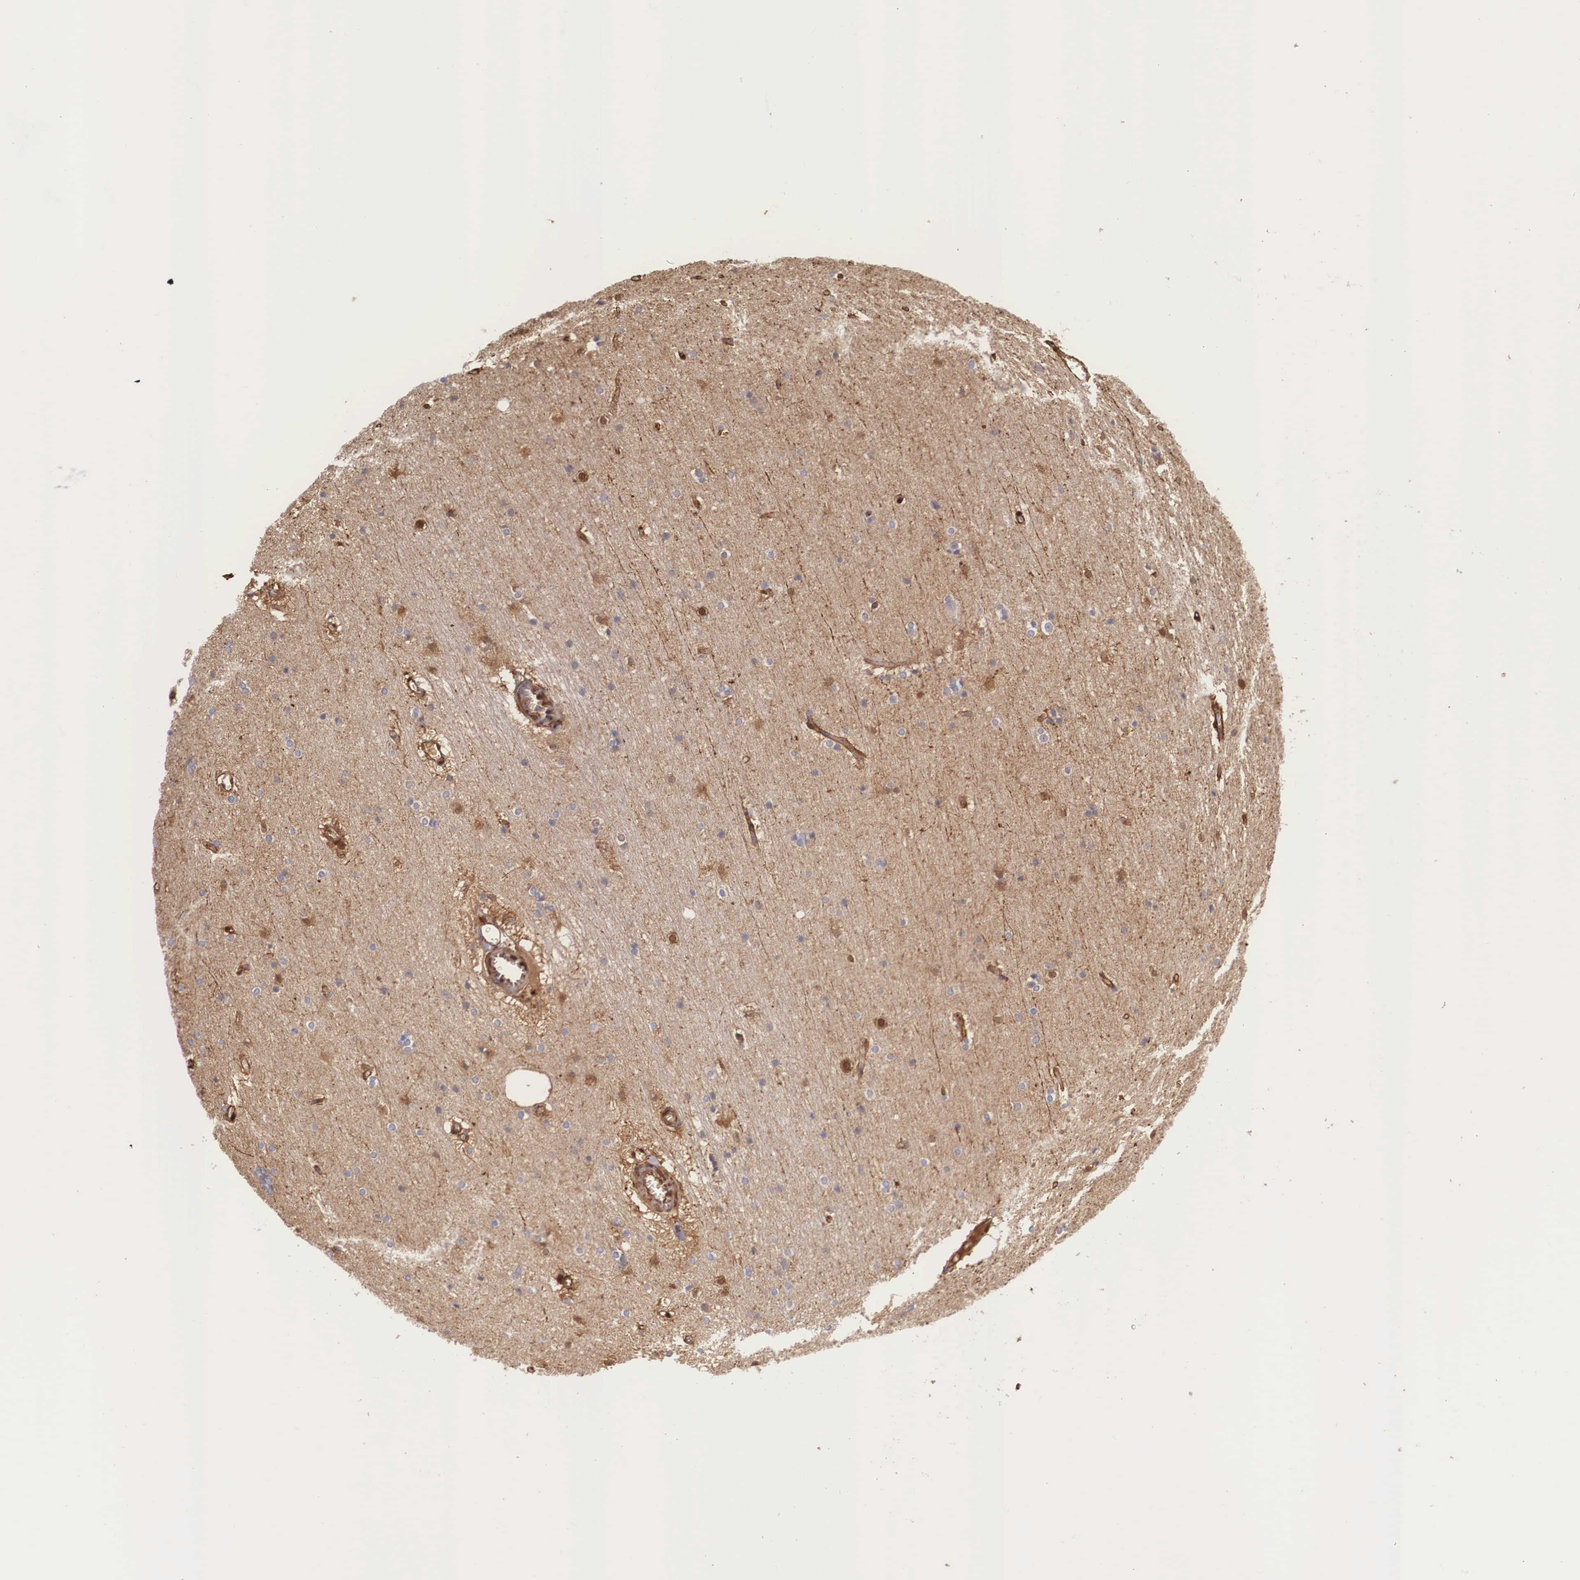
{"staining": {"intensity": "moderate", "quantity": ">75%", "location": "cytoplasmic/membranous"}, "tissue": "cerebral cortex", "cell_type": "Endothelial cells", "image_type": "normal", "snomed": [{"axis": "morphology", "description": "Normal tissue, NOS"}, {"axis": "topography", "description": "Cerebral cortex"}, {"axis": "topography", "description": "Hippocampus"}], "caption": "Immunohistochemical staining of unremarkable human cerebral cortex shows medium levels of moderate cytoplasmic/membranous staining in about >75% of endothelial cells. (DAB = brown stain, brightfield microscopy at high magnification).", "gene": "LGALS1", "patient": {"sex": "female", "age": 19}}